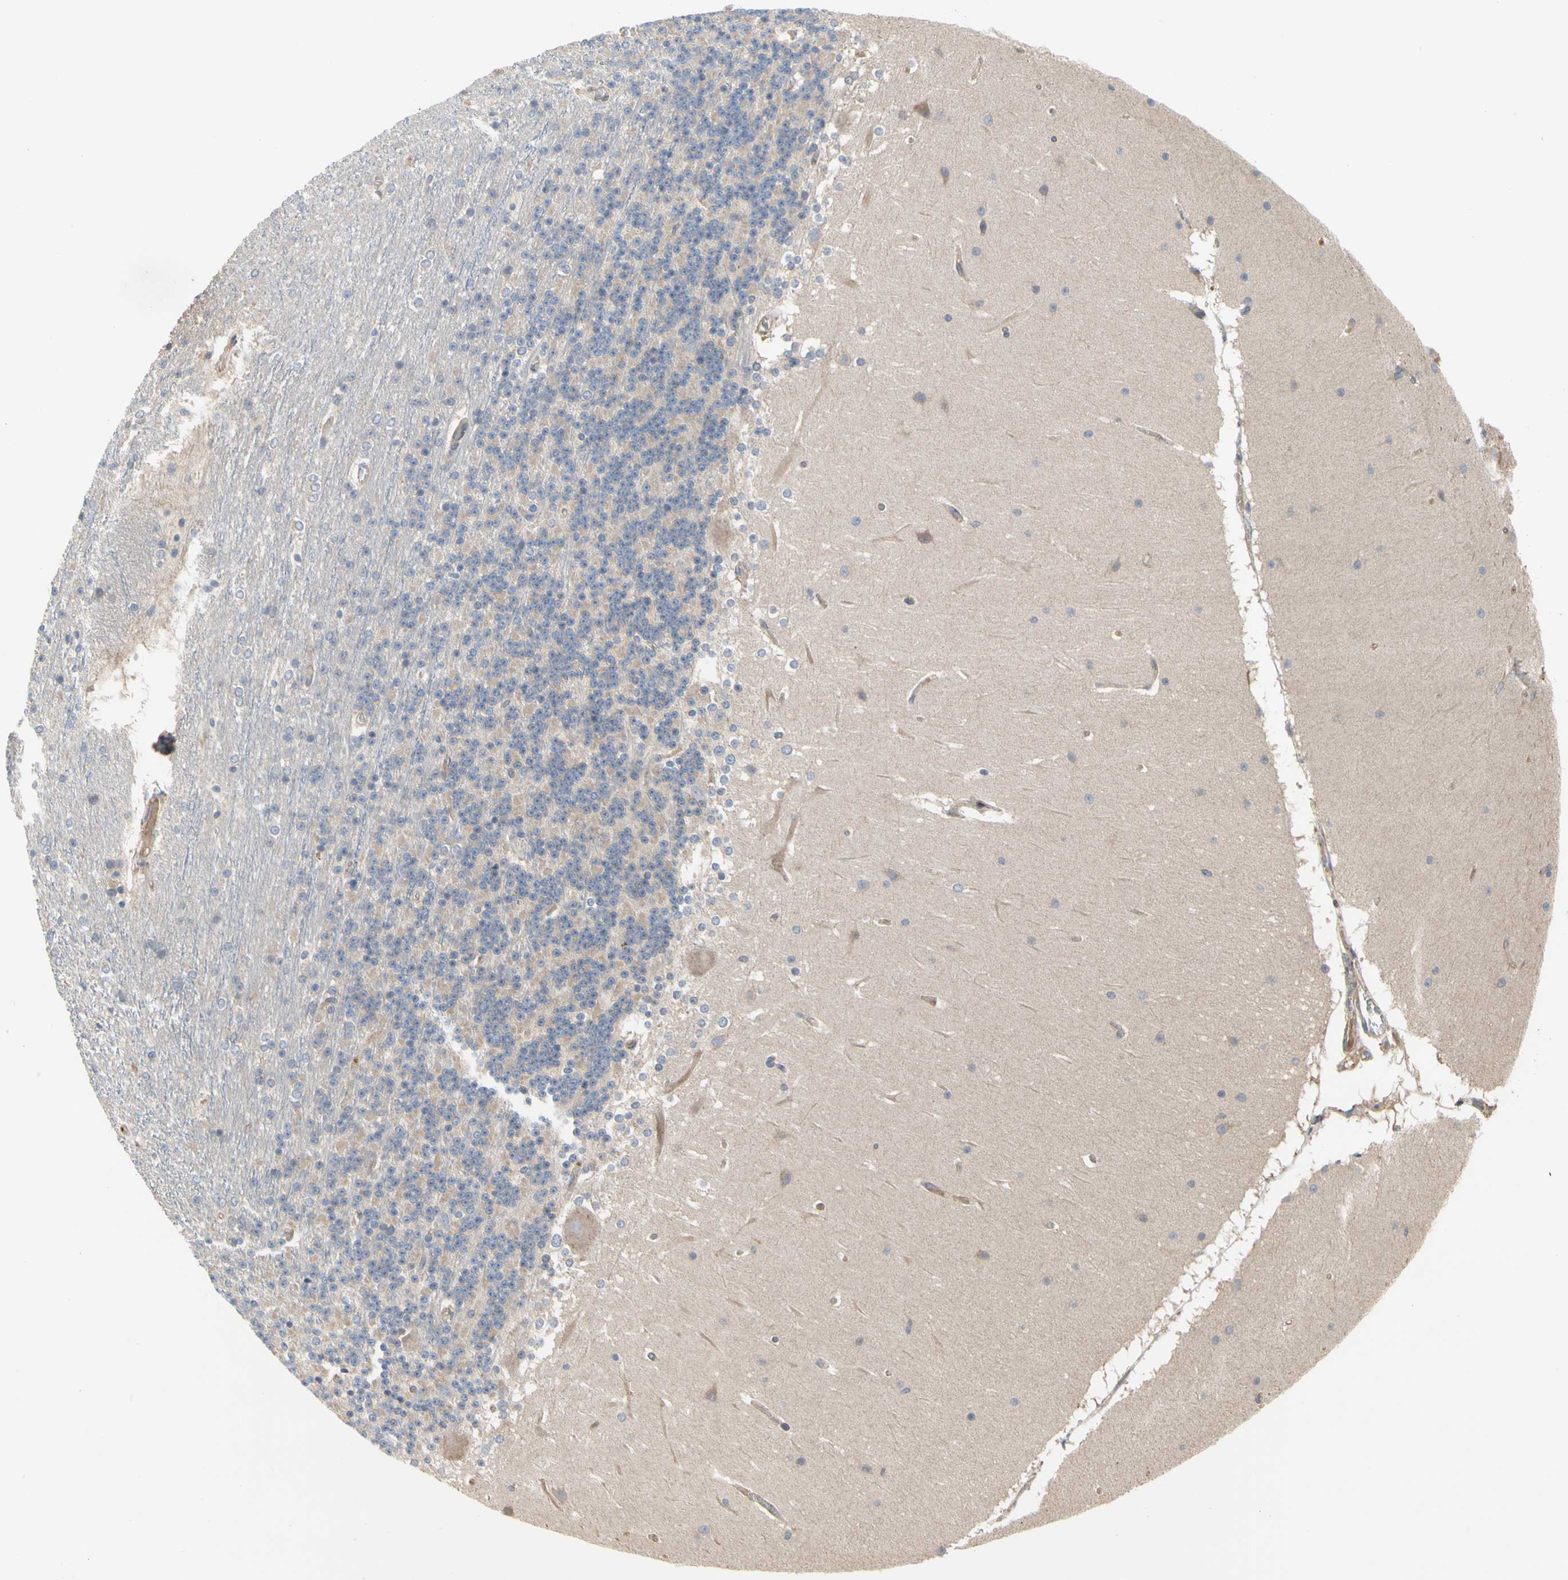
{"staining": {"intensity": "weak", "quantity": "<25%", "location": "cytoplasmic/membranous"}, "tissue": "cerebellum", "cell_type": "Cells in granular layer", "image_type": "normal", "snomed": [{"axis": "morphology", "description": "Normal tissue, NOS"}, {"axis": "topography", "description": "Cerebellum"}], "caption": "Immunohistochemistry (IHC) image of normal cerebellum: human cerebellum stained with DAB demonstrates no significant protein expression in cells in granular layer.", "gene": "PDZK1", "patient": {"sex": "female", "age": 19}}